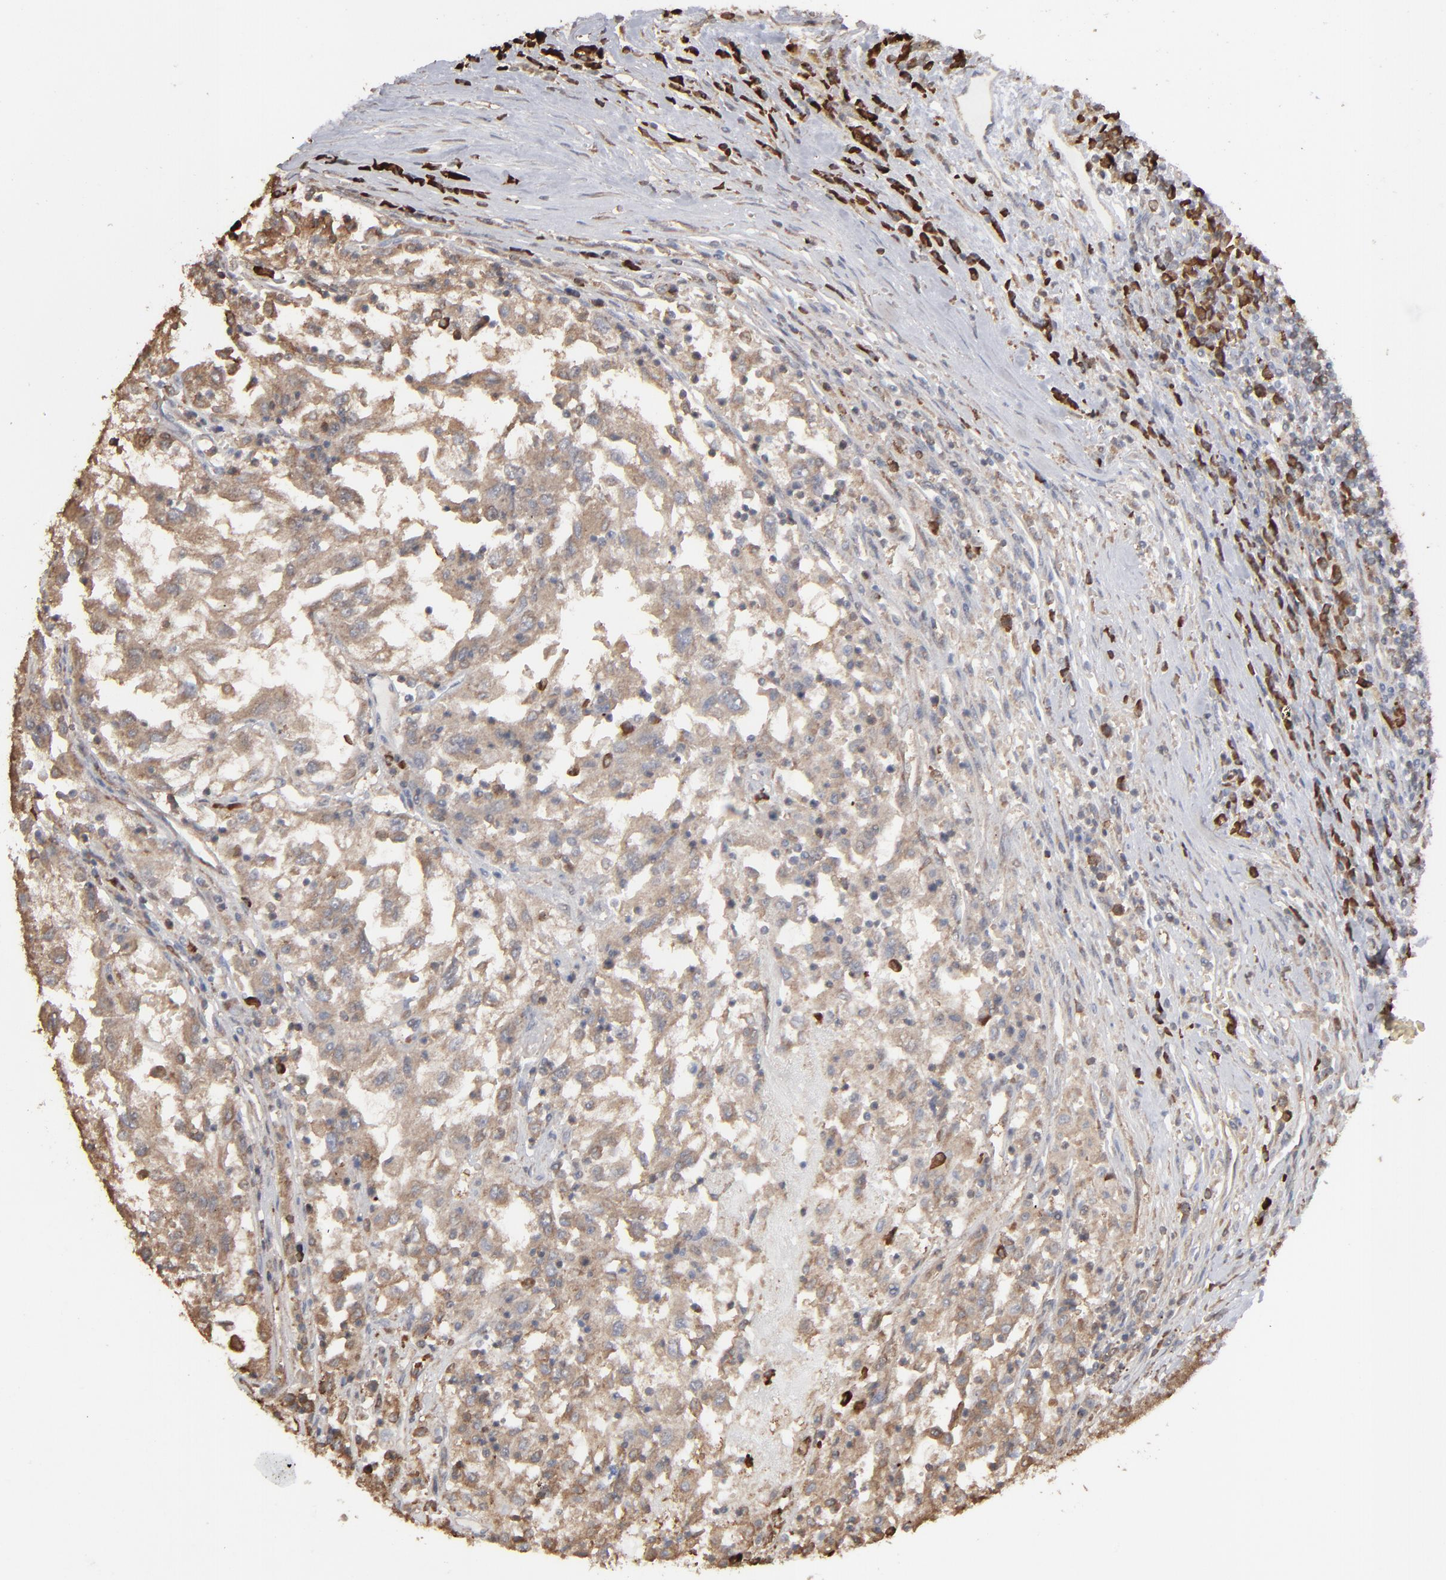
{"staining": {"intensity": "moderate", "quantity": ">75%", "location": "cytoplasmic/membranous"}, "tissue": "renal cancer", "cell_type": "Tumor cells", "image_type": "cancer", "snomed": [{"axis": "morphology", "description": "Normal tissue, NOS"}, {"axis": "morphology", "description": "Adenocarcinoma, NOS"}, {"axis": "topography", "description": "Kidney"}], "caption": "IHC micrograph of renal cancer (adenocarcinoma) stained for a protein (brown), which reveals medium levels of moderate cytoplasmic/membranous expression in about >75% of tumor cells.", "gene": "NME1-NME2", "patient": {"sex": "male", "age": 71}}